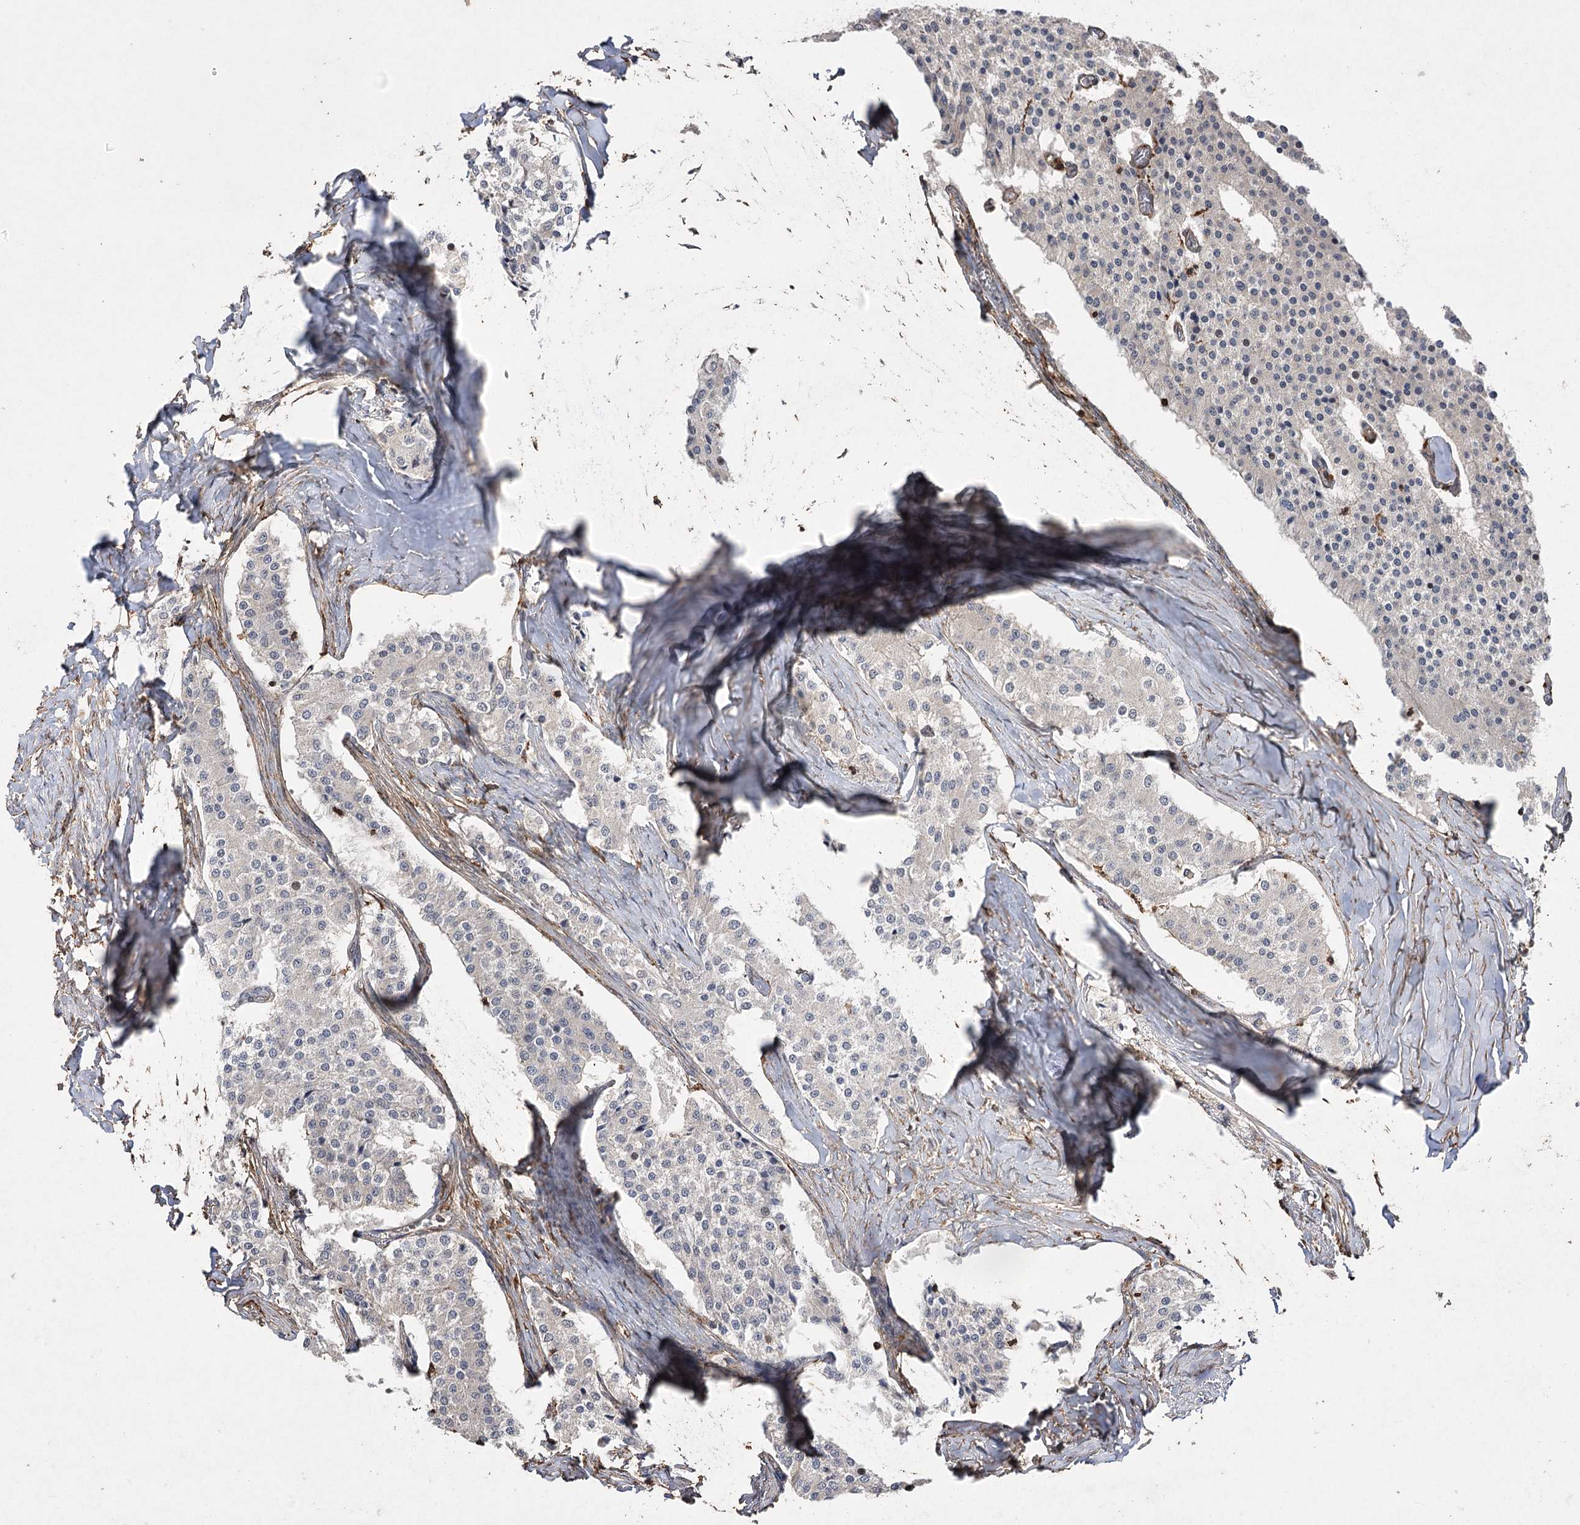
{"staining": {"intensity": "negative", "quantity": "none", "location": "none"}, "tissue": "carcinoid", "cell_type": "Tumor cells", "image_type": "cancer", "snomed": [{"axis": "morphology", "description": "Carcinoid, malignant, NOS"}, {"axis": "topography", "description": "Colon"}], "caption": "Carcinoid (malignant) was stained to show a protein in brown. There is no significant expression in tumor cells. (Stains: DAB immunohistochemistry (IHC) with hematoxylin counter stain, Microscopy: brightfield microscopy at high magnification).", "gene": "OBSL1", "patient": {"sex": "female", "age": 52}}